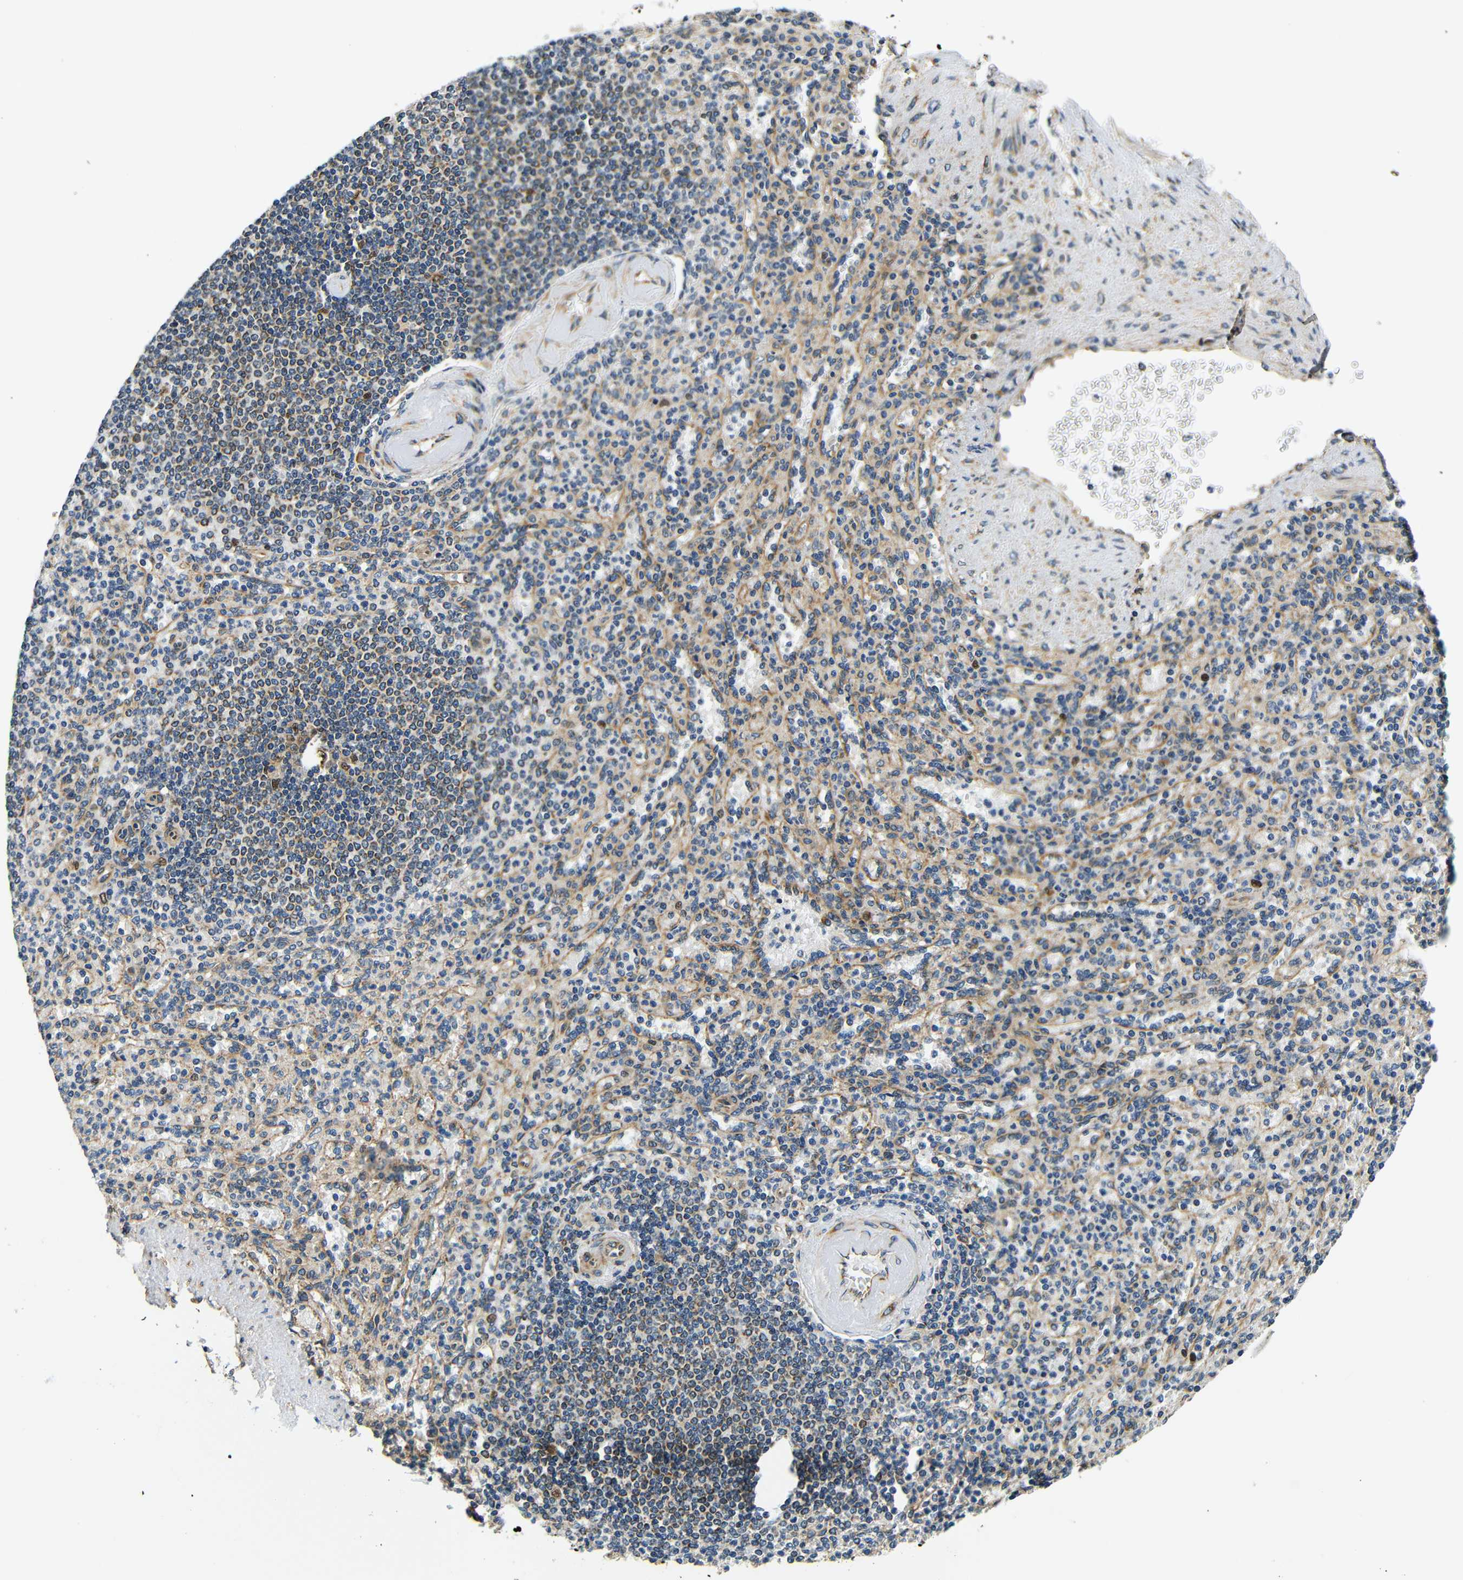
{"staining": {"intensity": "moderate", "quantity": "25%-75%", "location": "cytoplasmic/membranous"}, "tissue": "spleen", "cell_type": "Cells in red pulp", "image_type": "normal", "snomed": [{"axis": "morphology", "description": "Normal tissue, NOS"}, {"axis": "topography", "description": "Spleen"}], "caption": "Moderate cytoplasmic/membranous positivity for a protein is appreciated in about 25%-75% of cells in red pulp of benign spleen using immunohistochemistry (IHC).", "gene": "VAPB", "patient": {"sex": "female", "age": 74}}